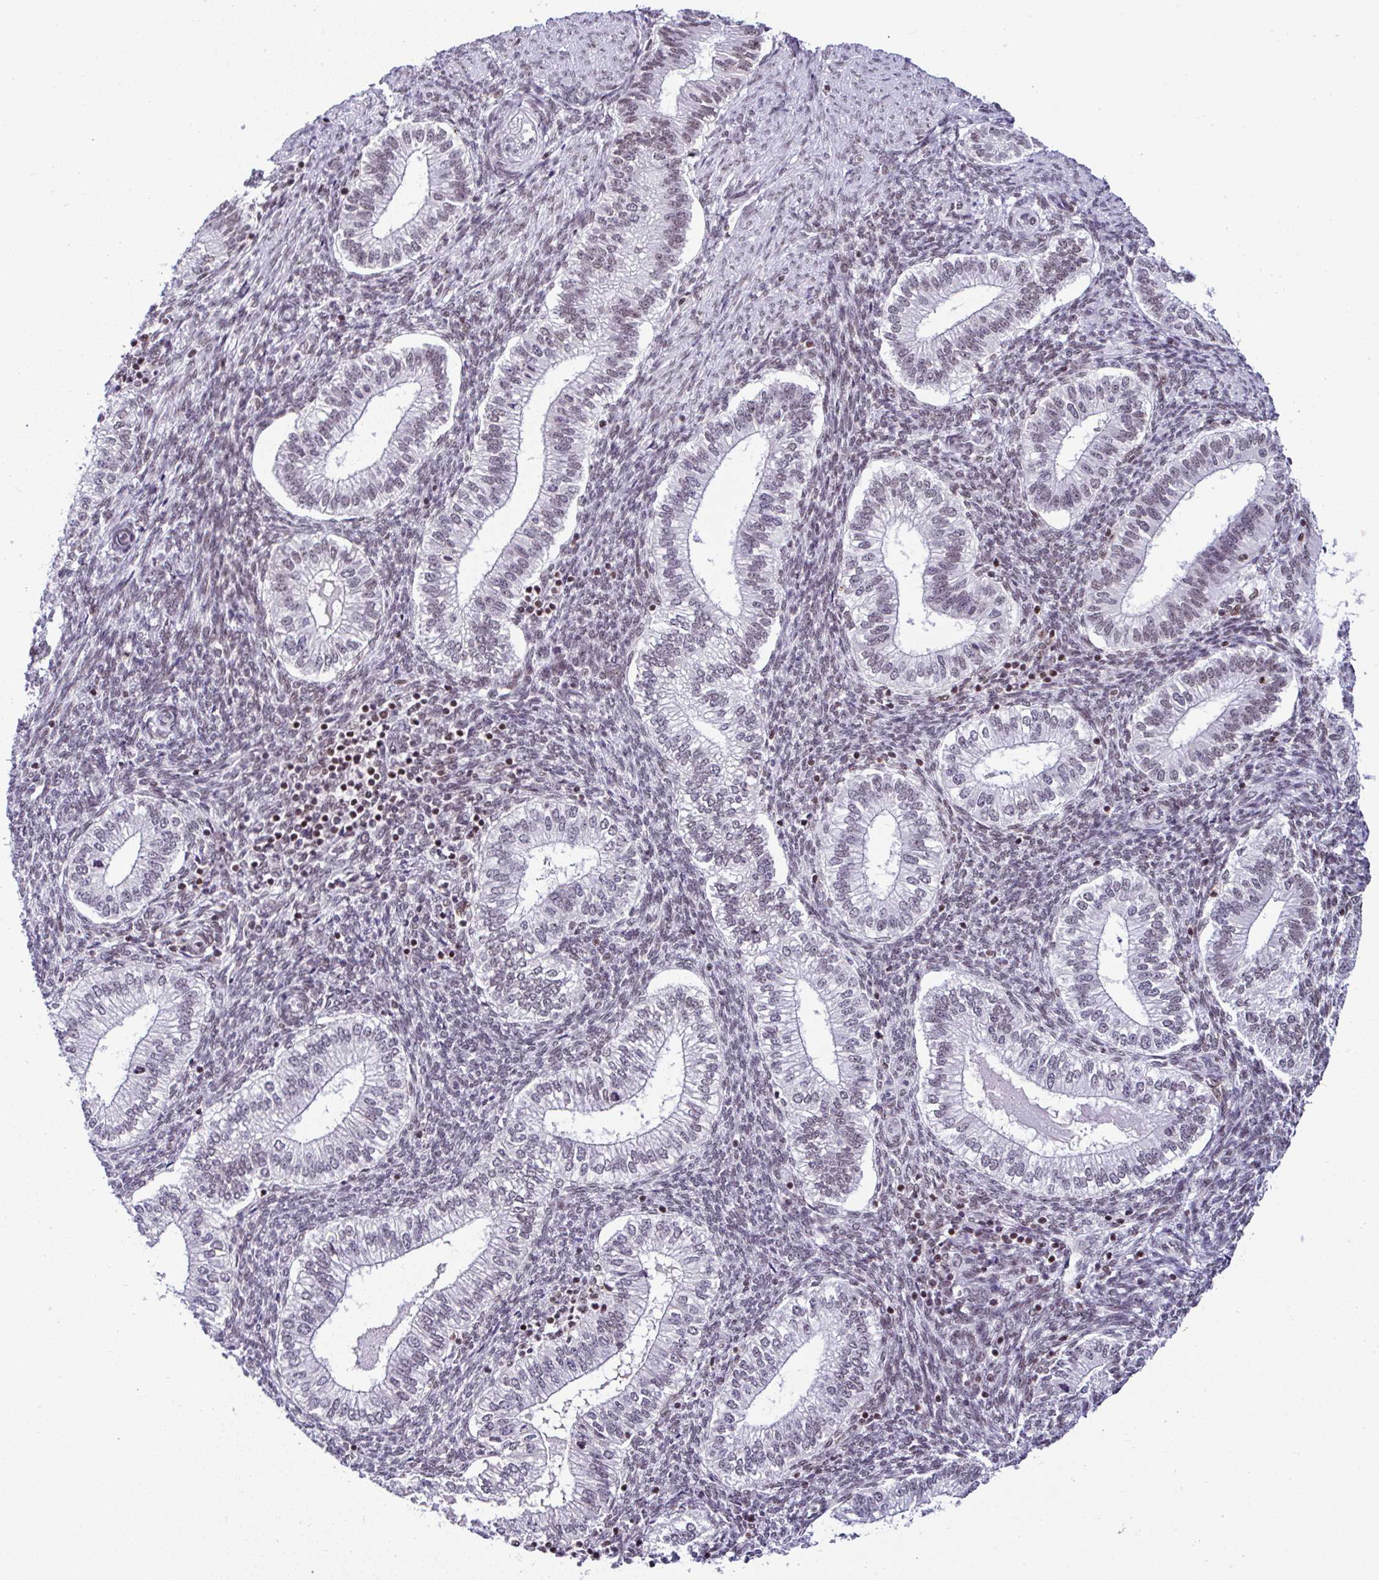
{"staining": {"intensity": "moderate", "quantity": "25%-75%", "location": "nuclear"}, "tissue": "endometrium", "cell_type": "Cells in endometrial stroma", "image_type": "normal", "snomed": [{"axis": "morphology", "description": "Normal tissue, NOS"}, {"axis": "topography", "description": "Endometrium"}], "caption": "IHC photomicrograph of benign endometrium stained for a protein (brown), which shows medium levels of moderate nuclear positivity in about 25%-75% of cells in endometrial stroma.", "gene": "DR1", "patient": {"sex": "female", "age": 25}}